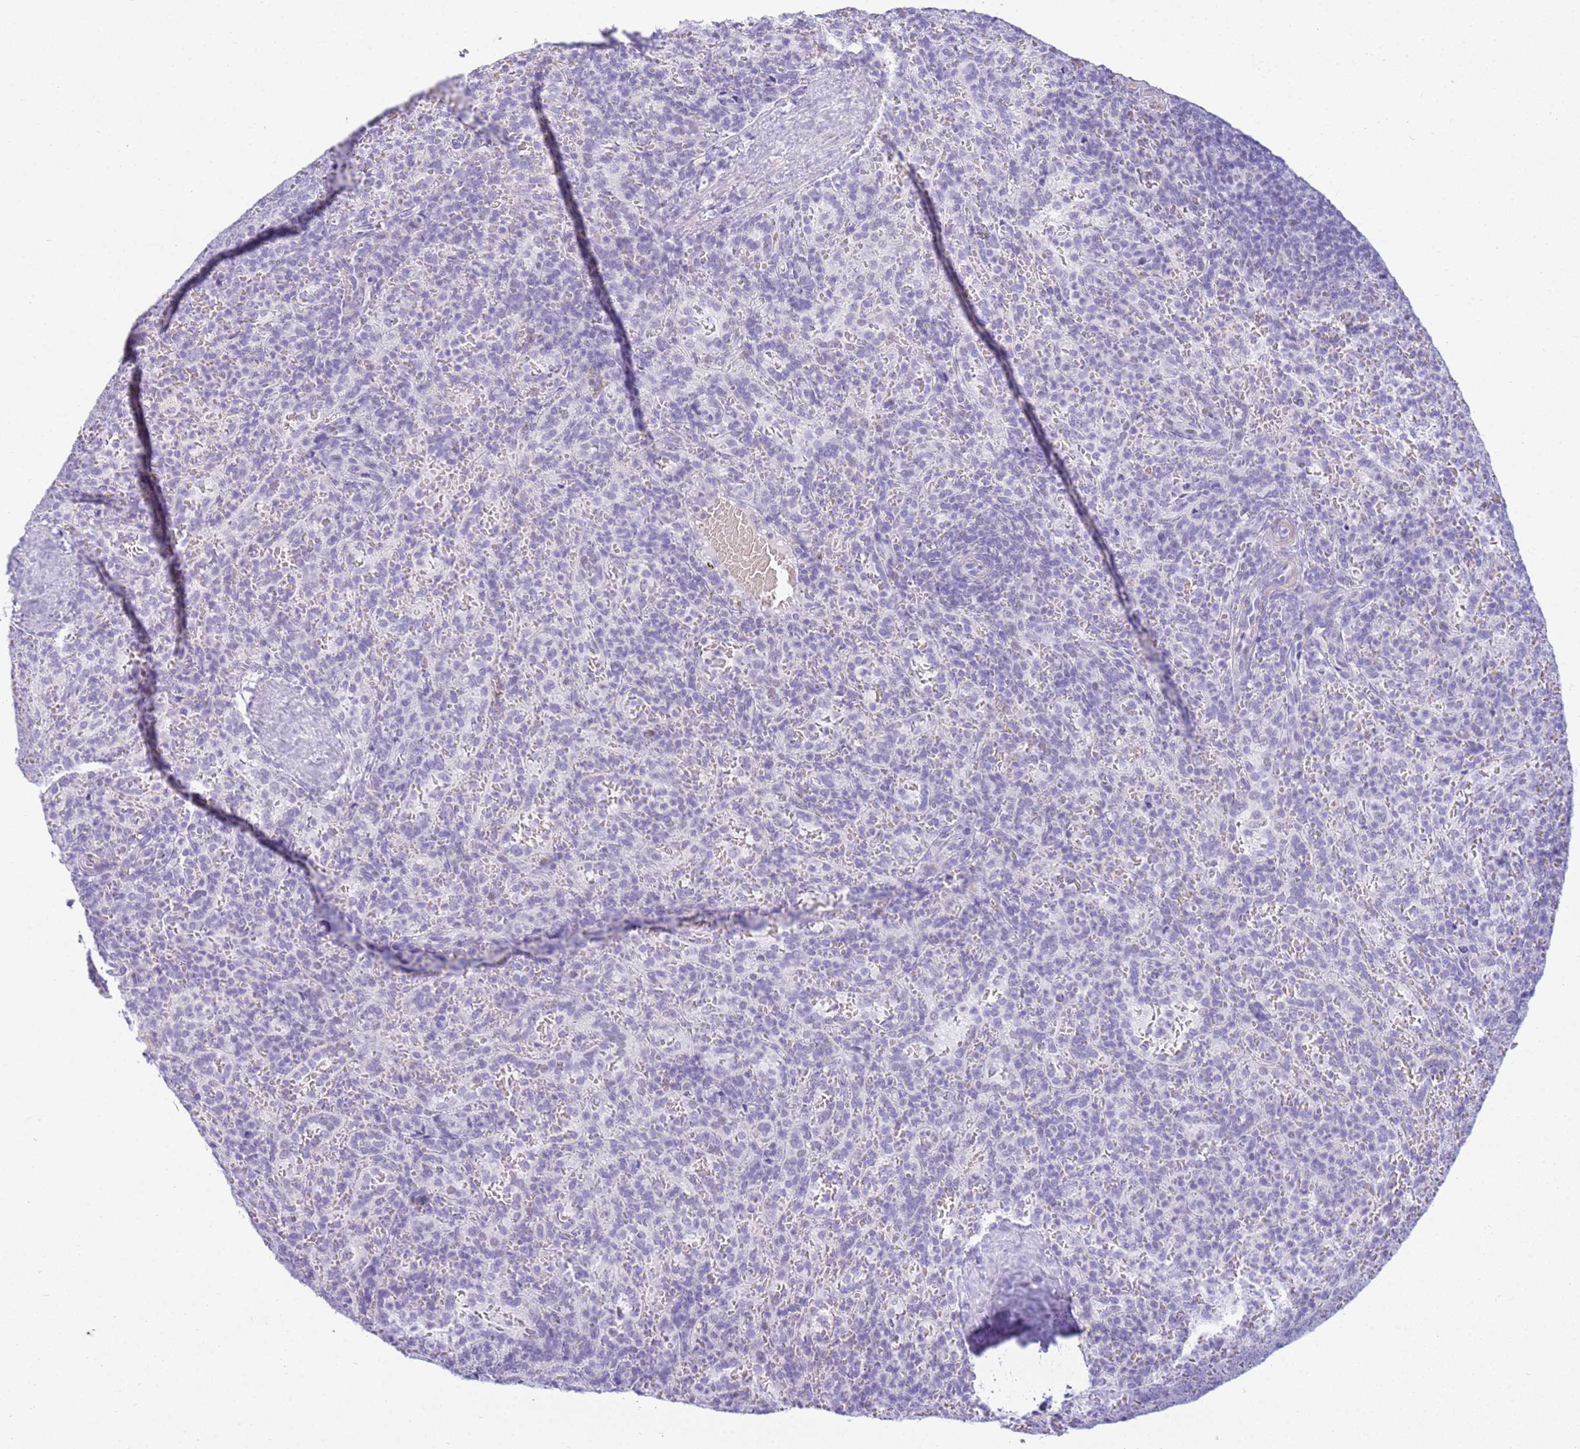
{"staining": {"intensity": "negative", "quantity": "none", "location": "none"}, "tissue": "spleen", "cell_type": "Cells in red pulp", "image_type": "normal", "snomed": [{"axis": "morphology", "description": "Normal tissue, NOS"}, {"axis": "topography", "description": "Spleen"}], "caption": "The histopathology image demonstrates no significant positivity in cells in red pulp of spleen.", "gene": "SNX20", "patient": {"sex": "female", "age": 21}}